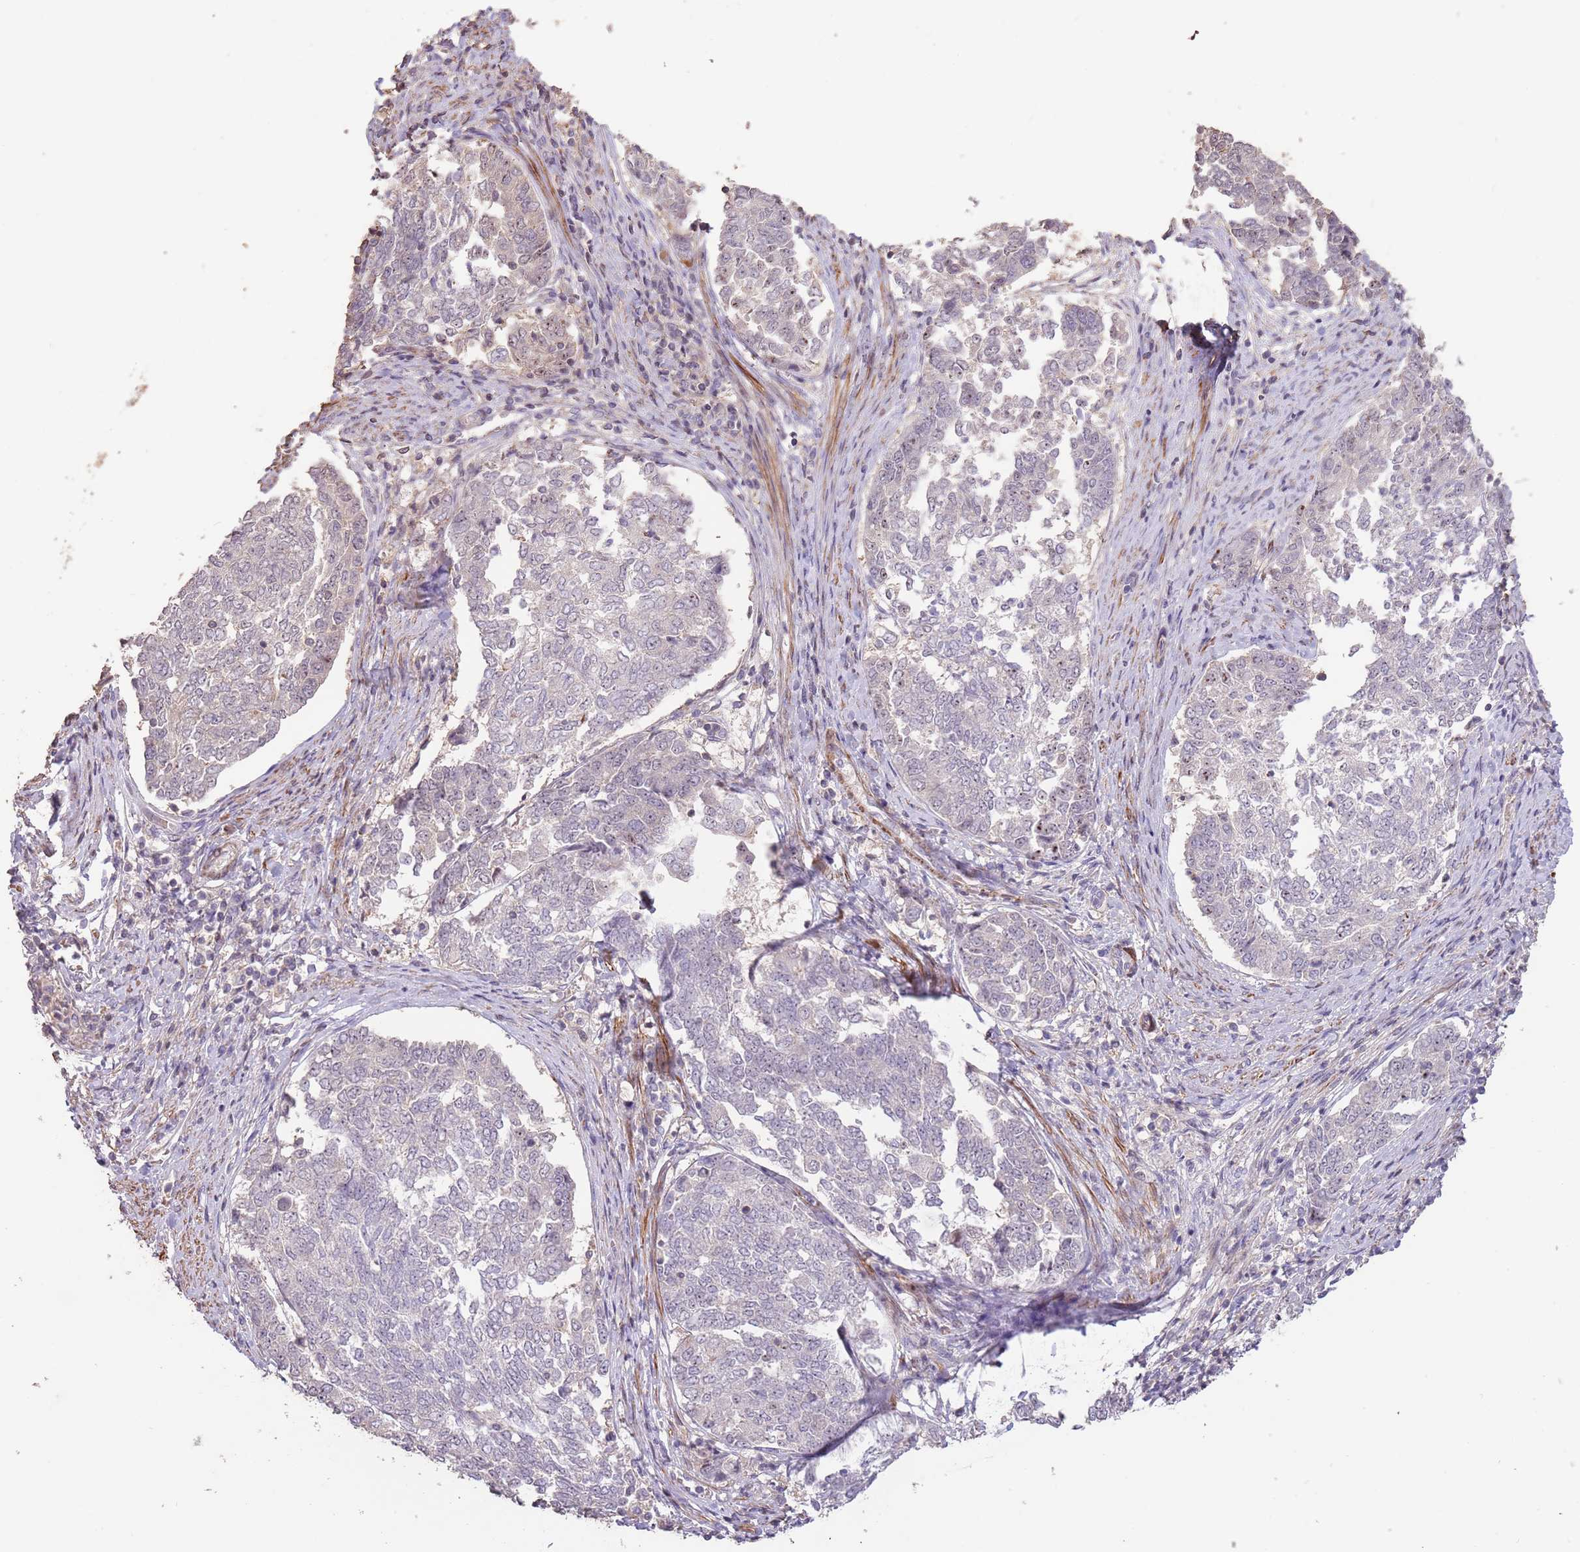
{"staining": {"intensity": "negative", "quantity": "none", "location": "none"}, "tissue": "endometrial cancer", "cell_type": "Tumor cells", "image_type": "cancer", "snomed": [{"axis": "morphology", "description": "Adenocarcinoma, NOS"}, {"axis": "topography", "description": "Endometrium"}], "caption": "Adenocarcinoma (endometrial) was stained to show a protein in brown. There is no significant expression in tumor cells. Brightfield microscopy of IHC stained with DAB (brown) and hematoxylin (blue), captured at high magnification.", "gene": "ADTRP", "patient": {"sex": "female", "age": 80}}